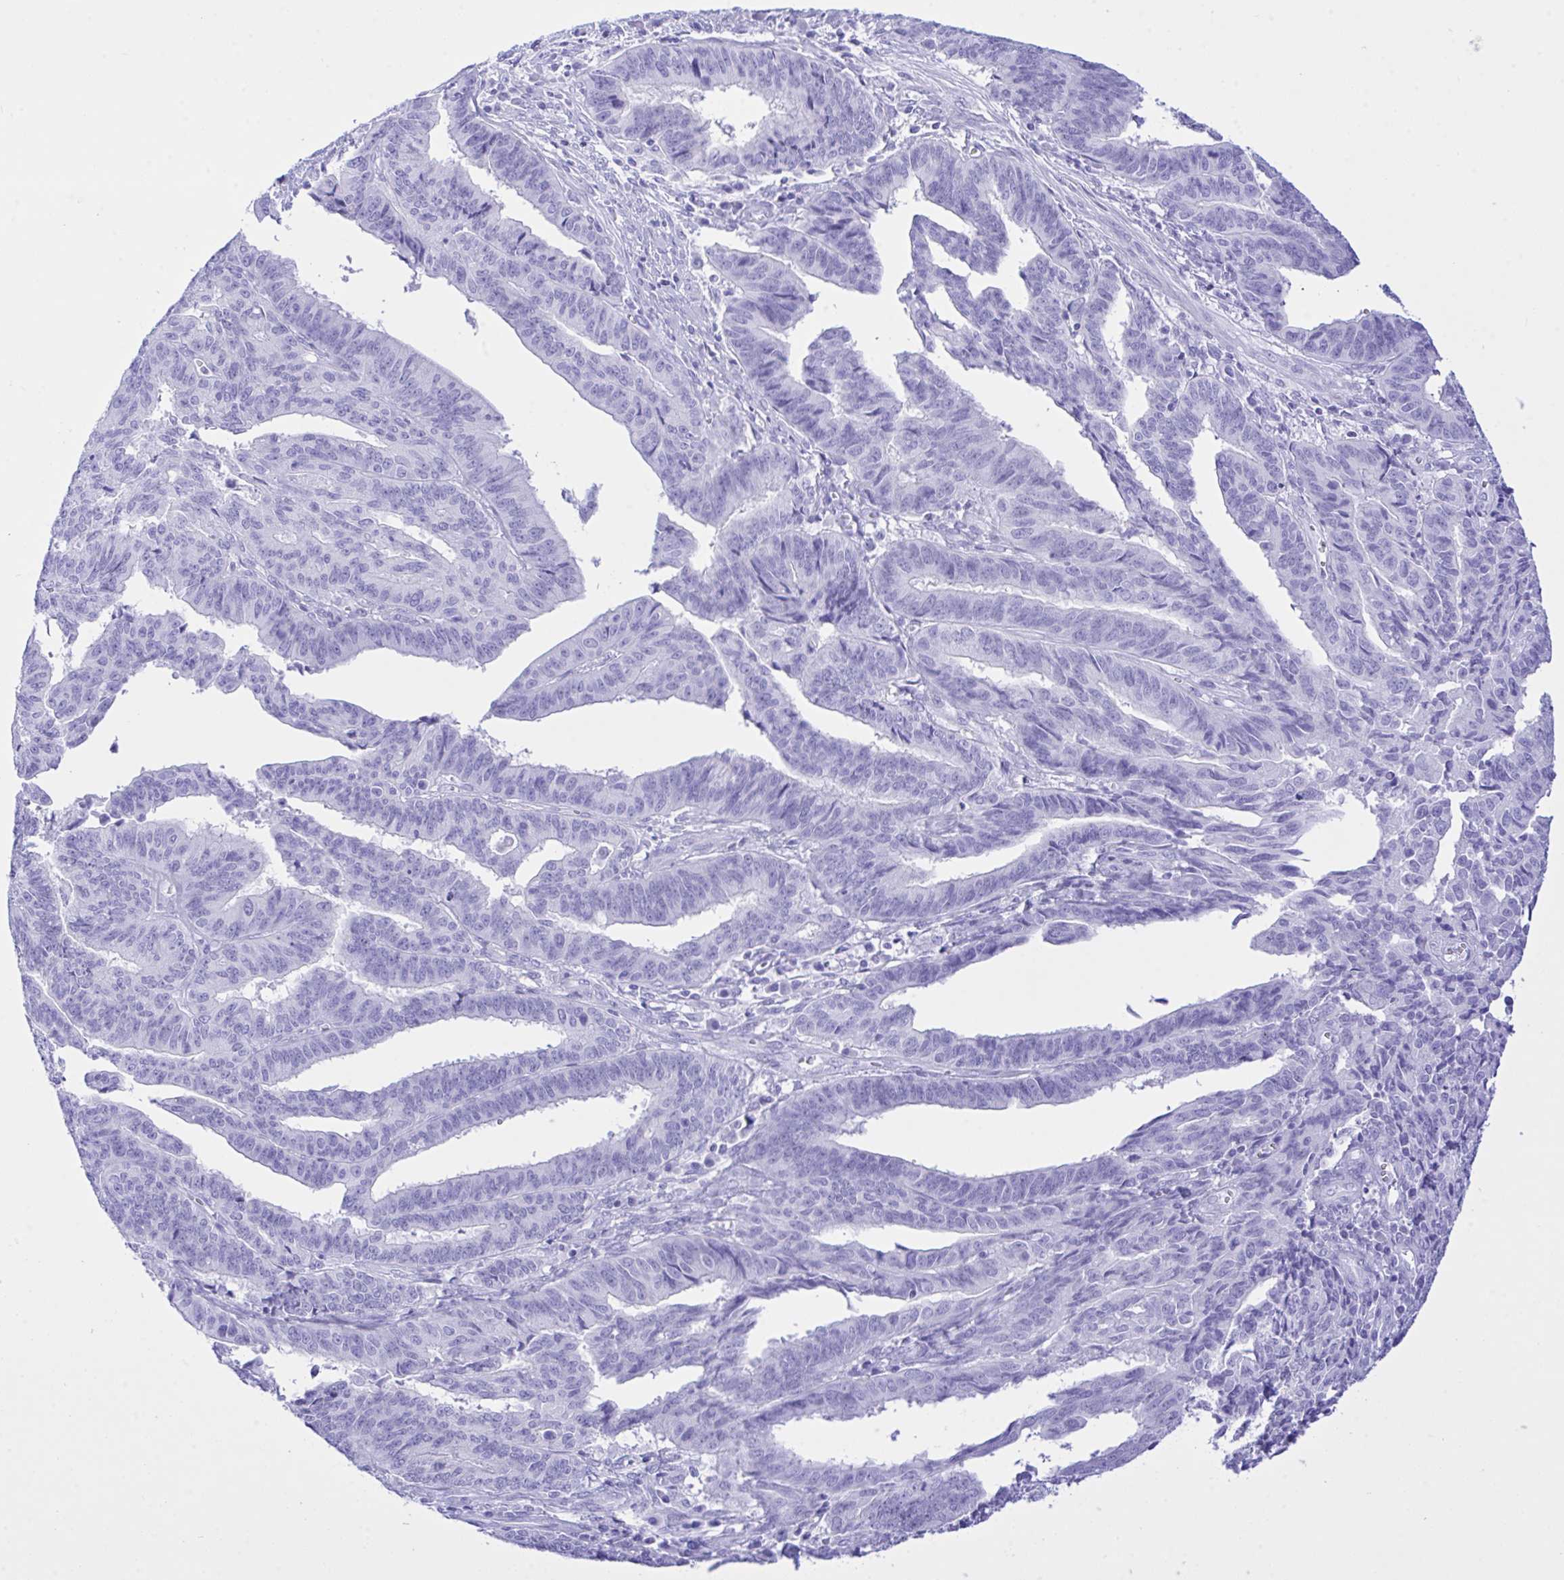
{"staining": {"intensity": "negative", "quantity": "none", "location": "none"}, "tissue": "endometrial cancer", "cell_type": "Tumor cells", "image_type": "cancer", "snomed": [{"axis": "morphology", "description": "Adenocarcinoma, NOS"}, {"axis": "topography", "description": "Endometrium"}], "caption": "Immunohistochemistry (IHC) micrograph of human endometrial adenocarcinoma stained for a protein (brown), which exhibits no staining in tumor cells.", "gene": "SELENOV", "patient": {"sex": "female", "age": 65}}